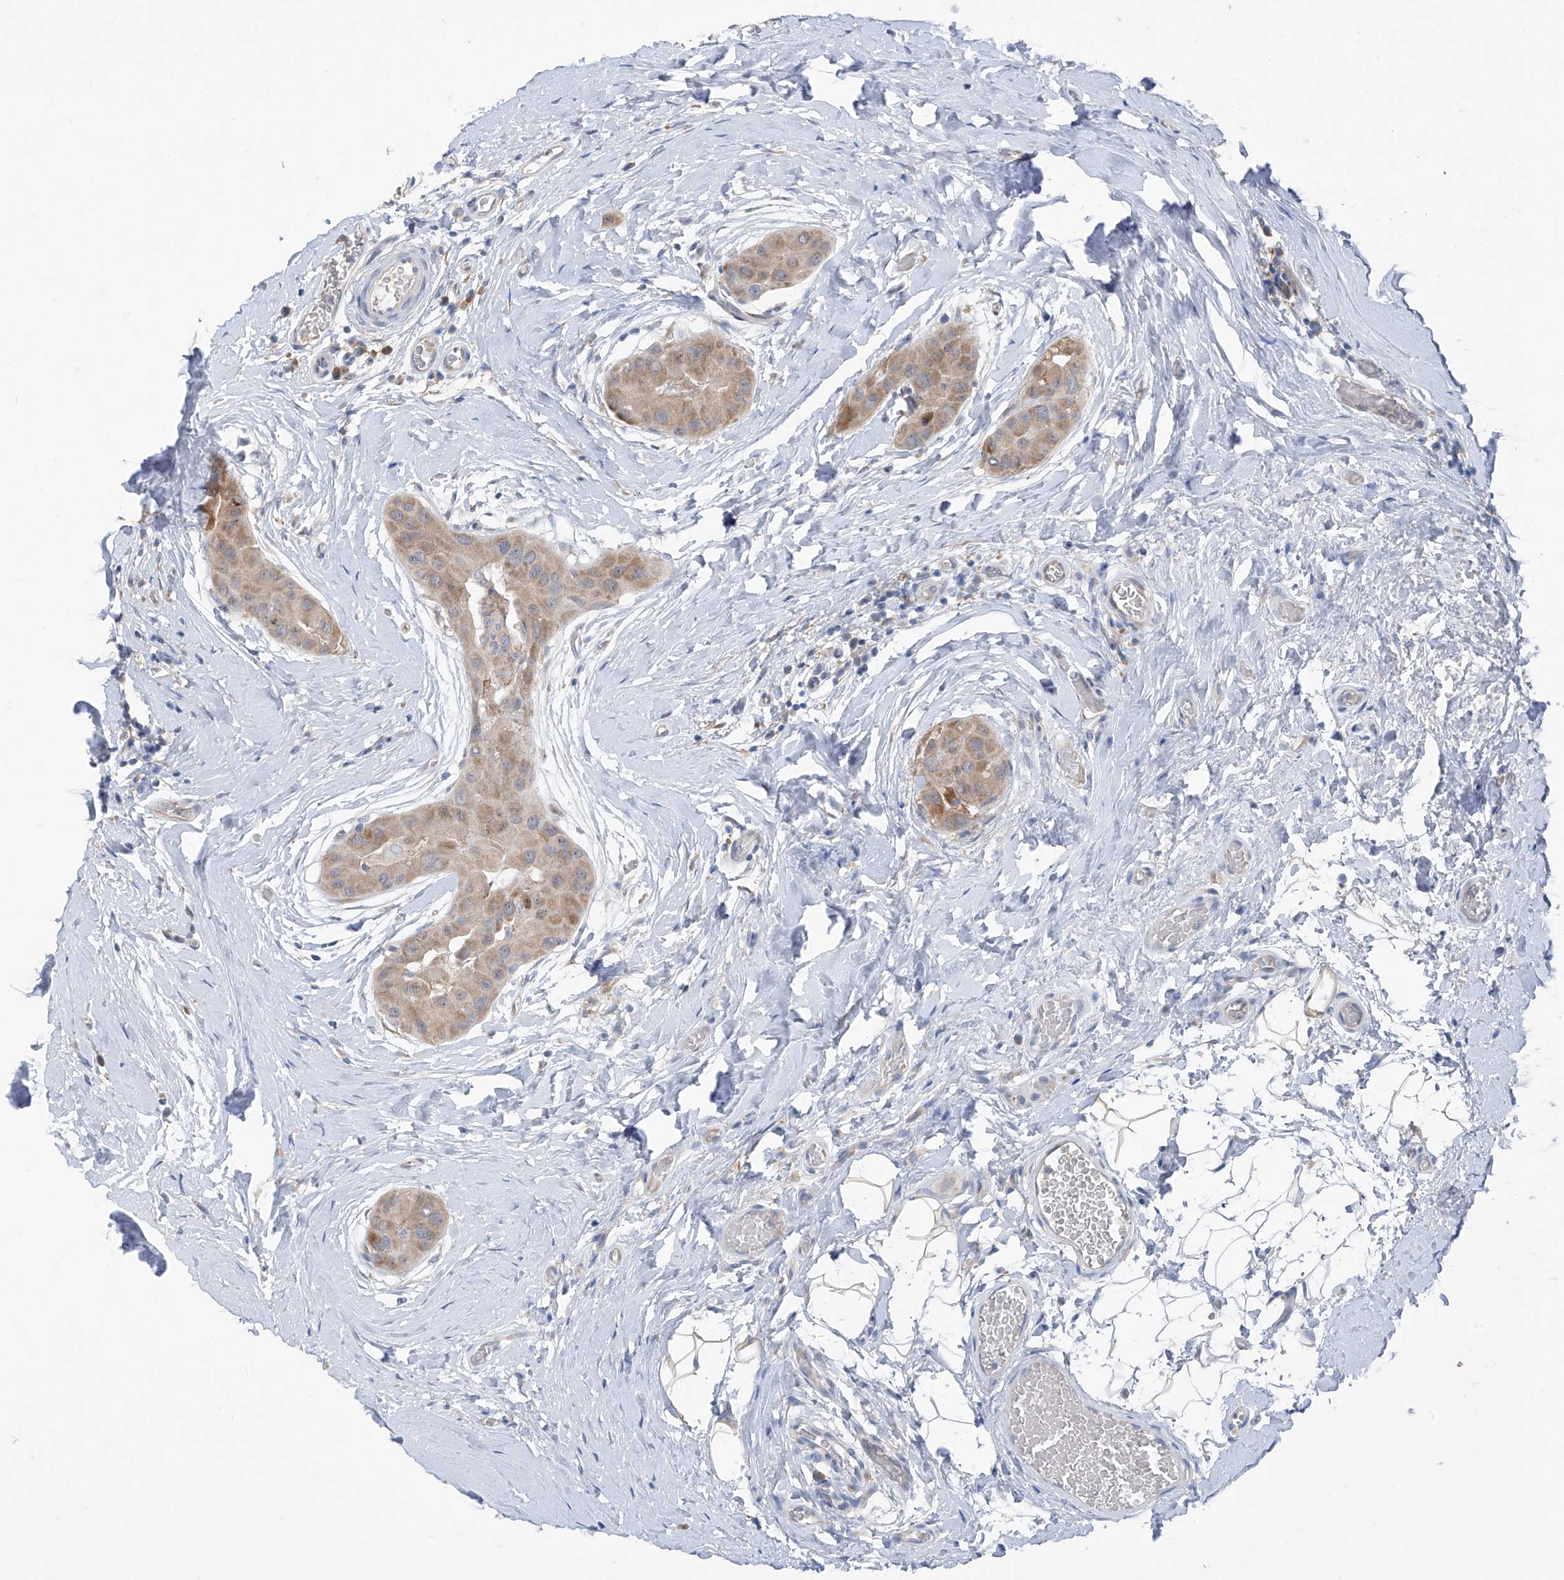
{"staining": {"intensity": "moderate", "quantity": "25%-75%", "location": "cytoplasmic/membranous,nuclear"}, "tissue": "thyroid cancer", "cell_type": "Tumor cells", "image_type": "cancer", "snomed": [{"axis": "morphology", "description": "Papillary adenocarcinoma, NOS"}, {"axis": "topography", "description": "Thyroid gland"}], "caption": "A micrograph of human thyroid cancer stained for a protein reveals moderate cytoplasmic/membranous and nuclear brown staining in tumor cells. (DAB IHC, brown staining for protein, blue staining for nuclei).", "gene": "RPL4", "patient": {"sex": "male", "age": 33}}